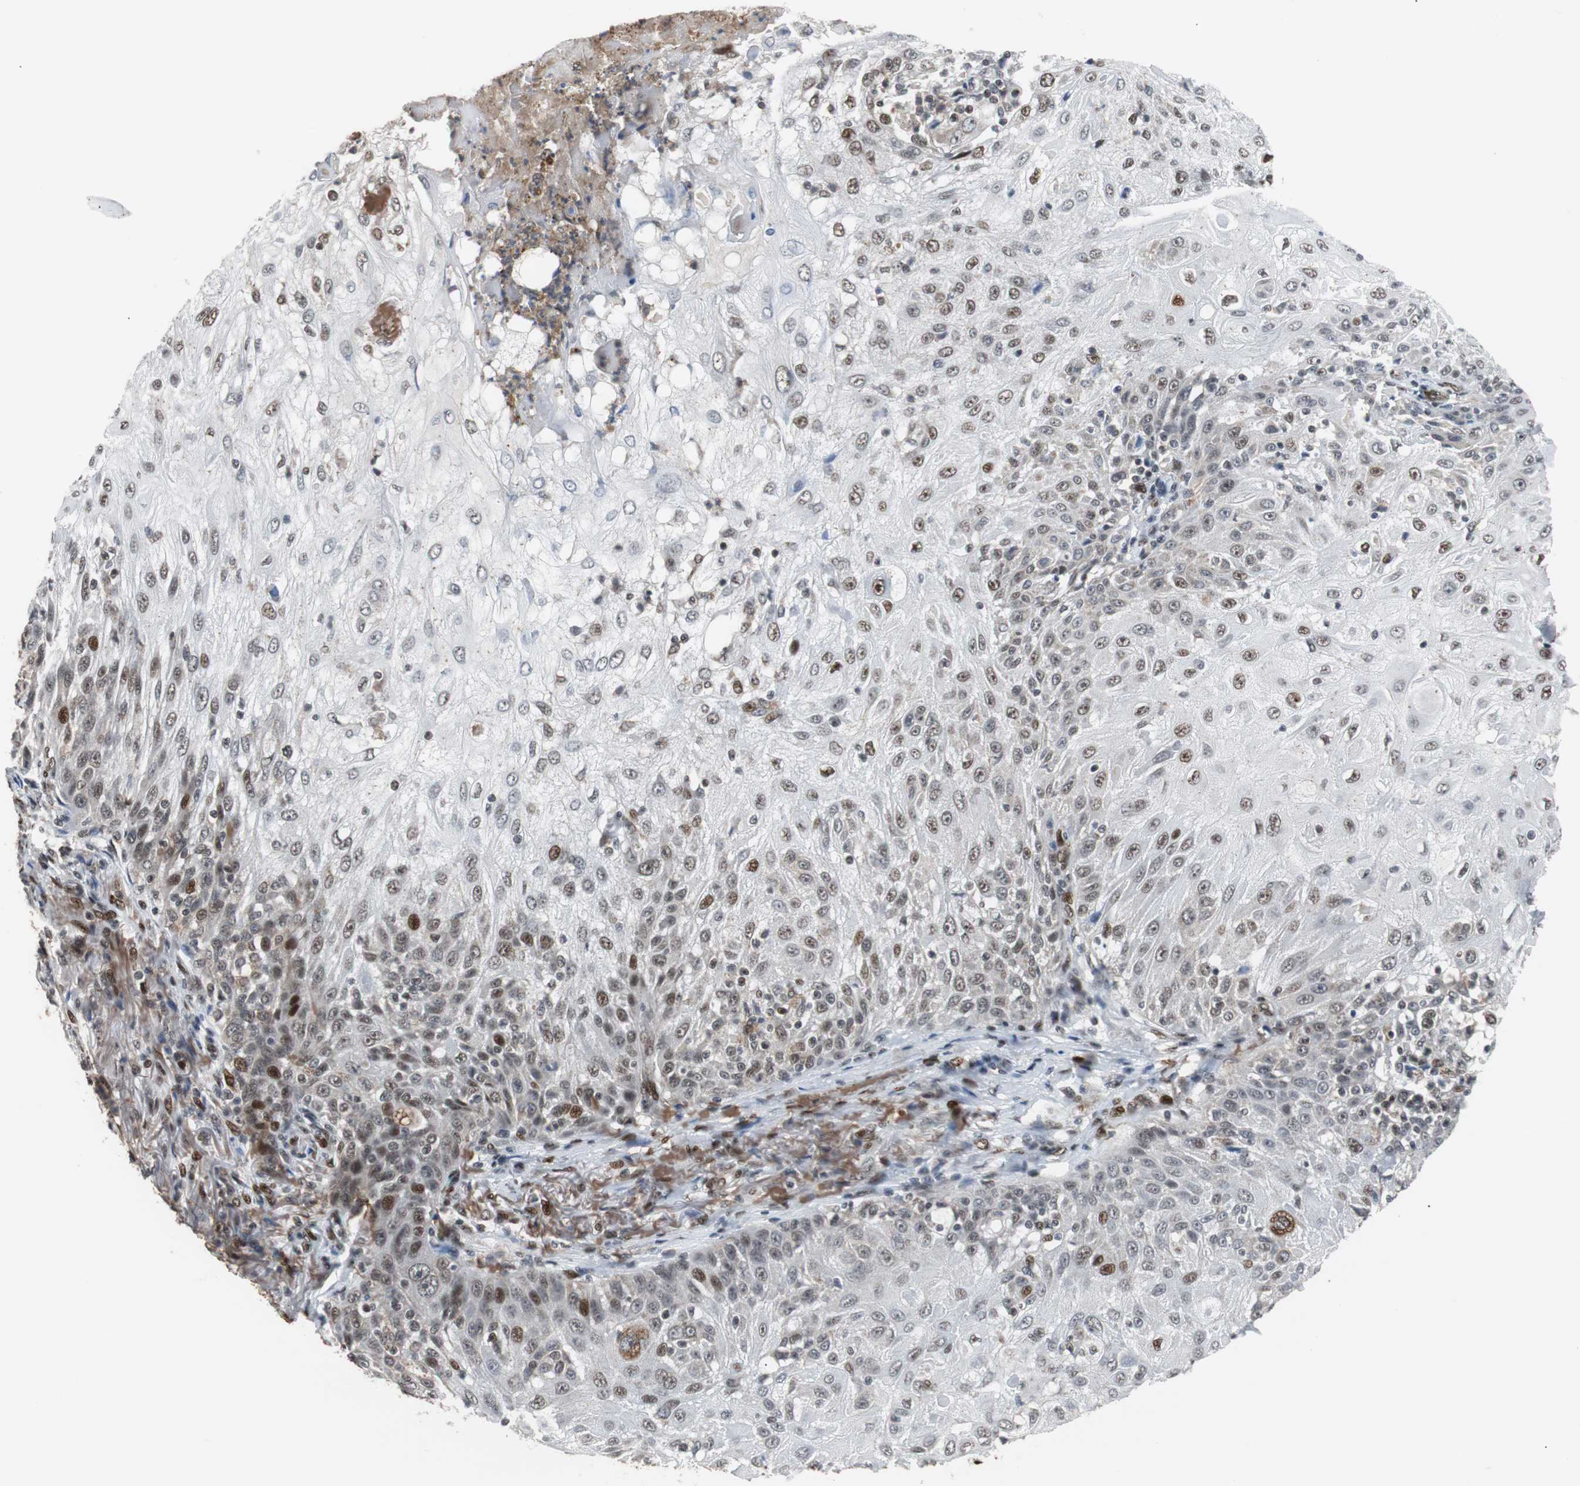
{"staining": {"intensity": "moderate", "quantity": "25%-75%", "location": "nuclear"}, "tissue": "skin cancer", "cell_type": "Tumor cells", "image_type": "cancer", "snomed": [{"axis": "morphology", "description": "Normal tissue, NOS"}, {"axis": "morphology", "description": "Squamous cell carcinoma, NOS"}, {"axis": "topography", "description": "Skin"}], "caption": "Squamous cell carcinoma (skin) stained for a protein displays moderate nuclear positivity in tumor cells.", "gene": "NBL1", "patient": {"sex": "female", "age": 83}}